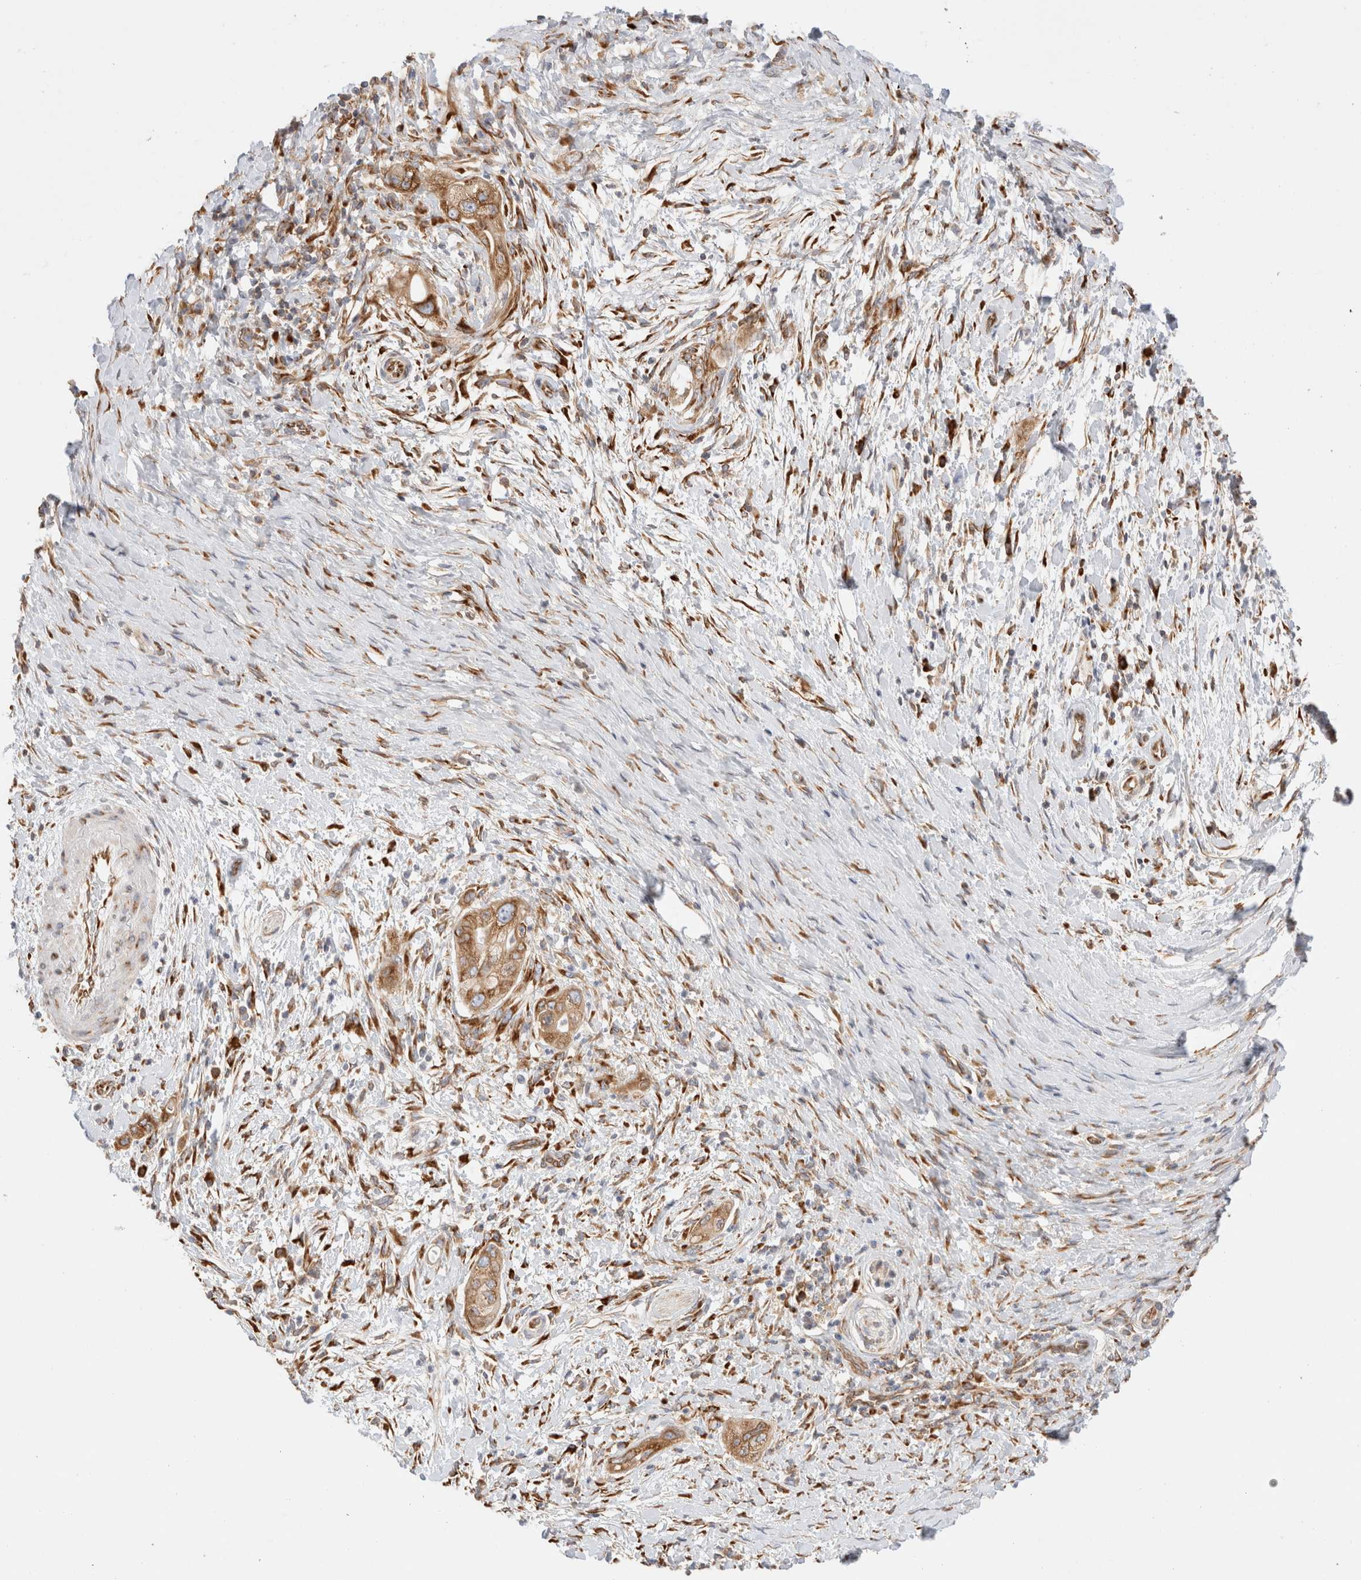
{"staining": {"intensity": "moderate", "quantity": ">75%", "location": "cytoplasmic/membranous"}, "tissue": "pancreatic cancer", "cell_type": "Tumor cells", "image_type": "cancer", "snomed": [{"axis": "morphology", "description": "Adenocarcinoma, NOS"}, {"axis": "topography", "description": "Pancreas"}], "caption": "DAB immunohistochemical staining of pancreatic cancer (adenocarcinoma) demonstrates moderate cytoplasmic/membranous protein positivity in about >75% of tumor cells. (IHC, brightfield microscopy, high magnification).", "gene": "ZC2HC1A", "patient": {"sex": "male", "age": 58}}